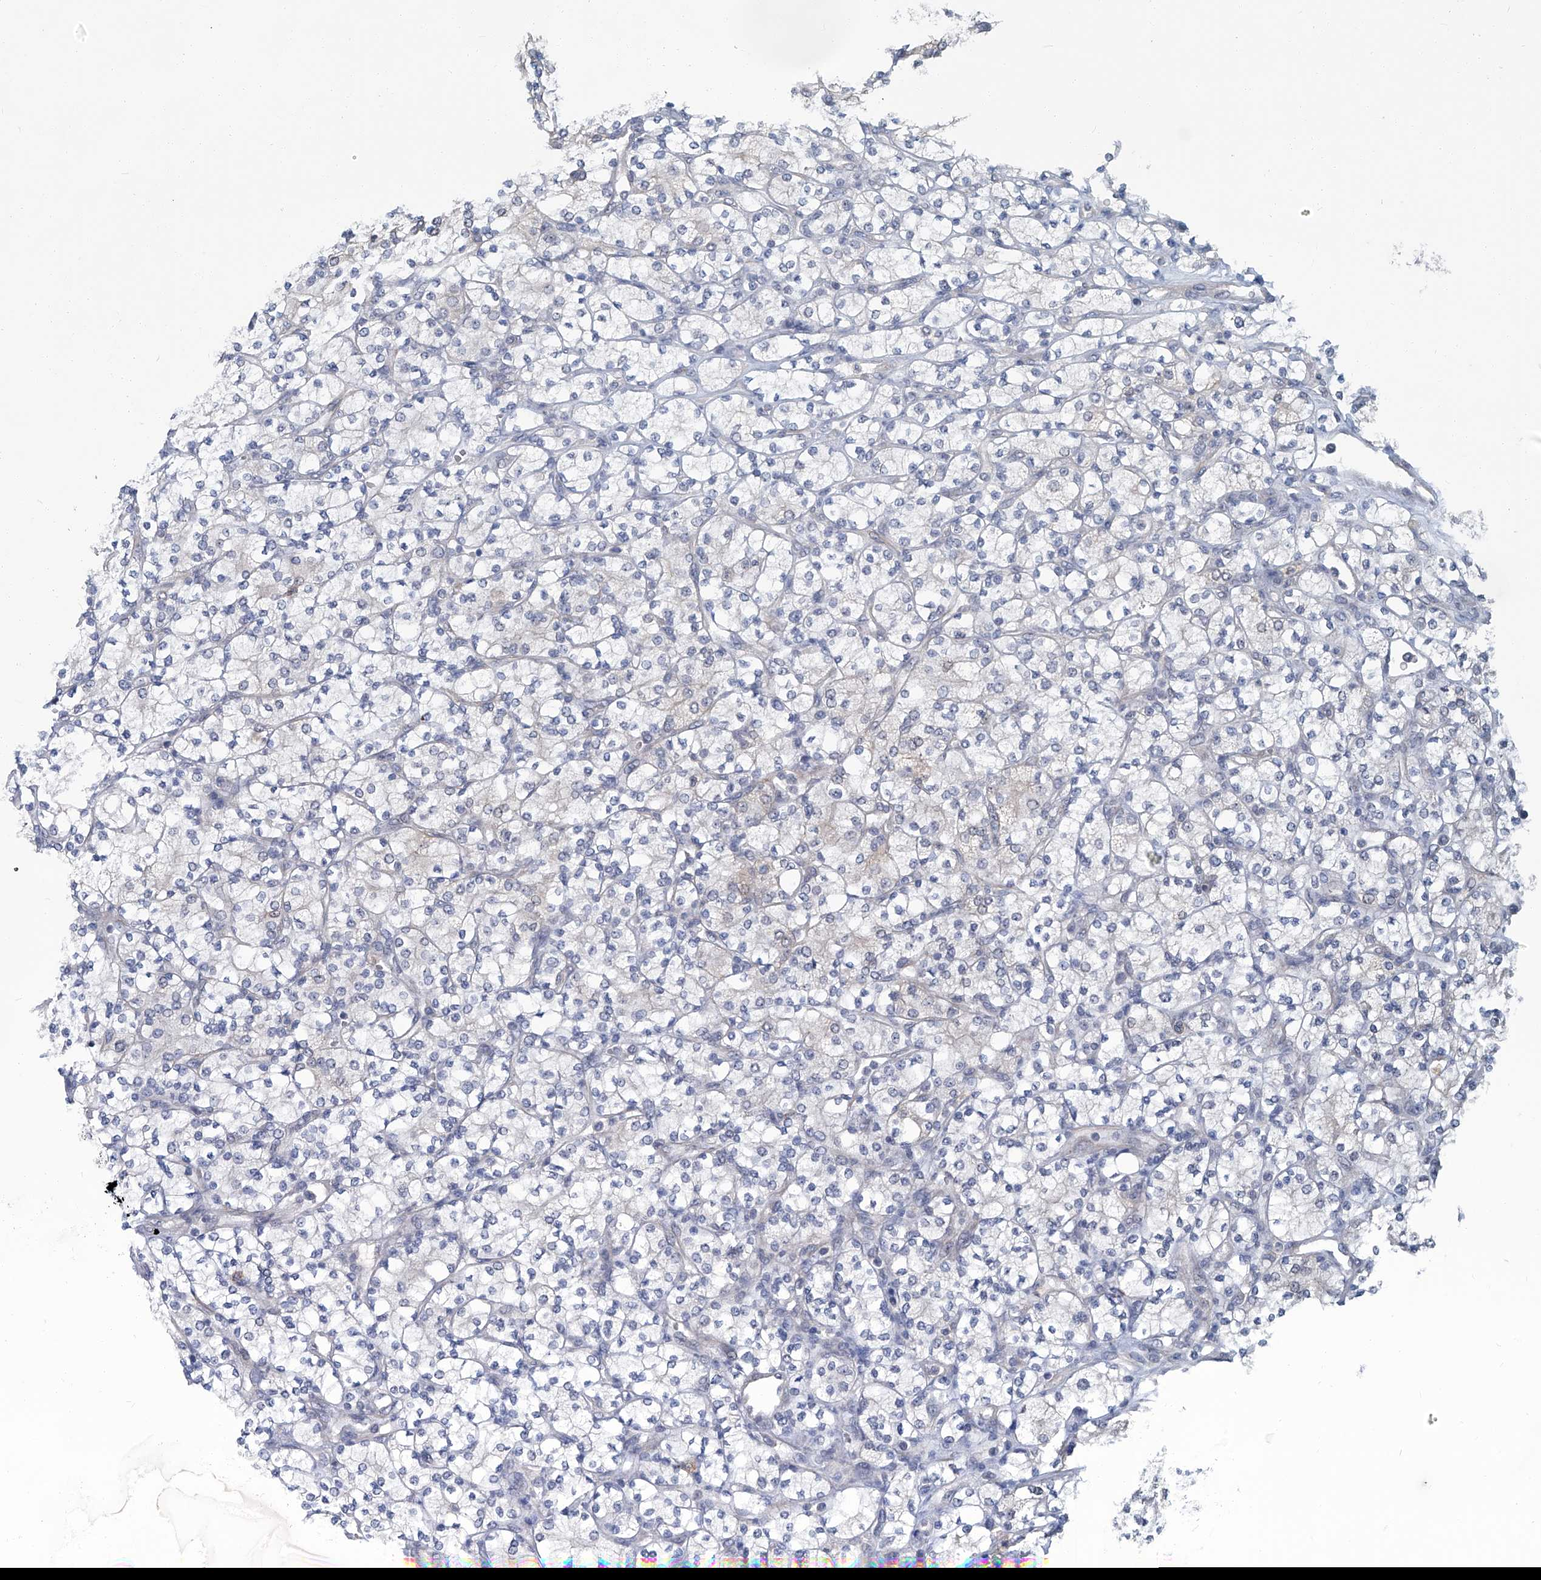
{"staining": {"intensity": "negative", "quantity": "none", "location": "none"}, "tissue": "renal cancer", "cell_type": "Tumor cells", "image_type": "cancer", "snomed": [{"axis": "morphology", "description": "Adenocarcinoma, NOS"}, {"axis": "topography", "description": "Kidney"}], "caption": "DAB immunohistochemical staining of human renal cancer shows no significant positivity in tumor cells.", "gene": "AKNAD1", "patient": {"sex": "male", "age": 77}}